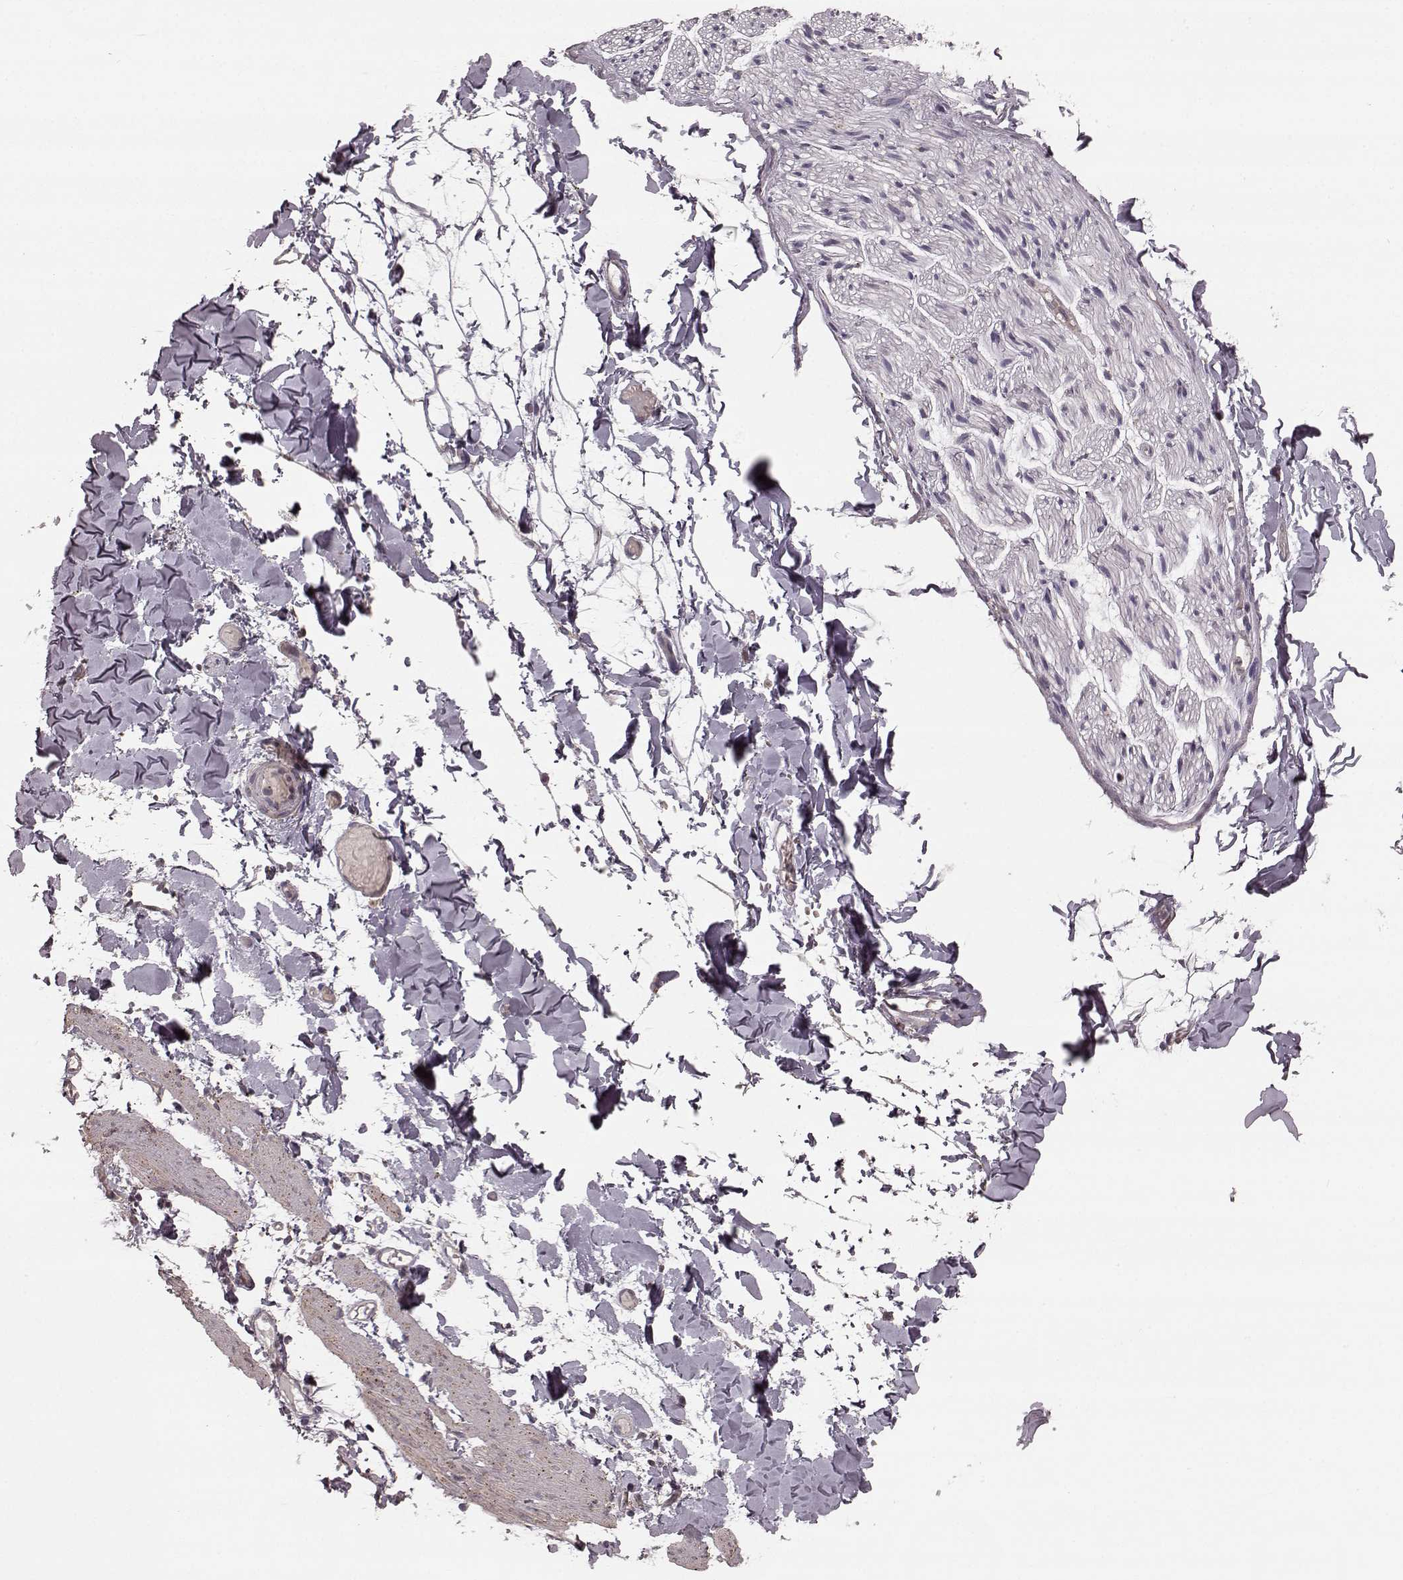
{"staining": {"intensity": "negative", "quantity": "none", "location": "none"}, "tissue": "adipose tissue", "cell_type": "Adipocytes", "image_type": "normal", "snomed": [{"axis": "morphology", "description": "Normal tissue, NOS"}, {"axis": "topography", "description": "Gallbladder"}, {"axis": "topography", "description": "Peripheral nerve tissue"}], "caption": "The photomicrograph shows no staining of adipocytes in benign adipose tissue.", "gene": "GSS", "patient": {"sex": "female", "age": 45}}